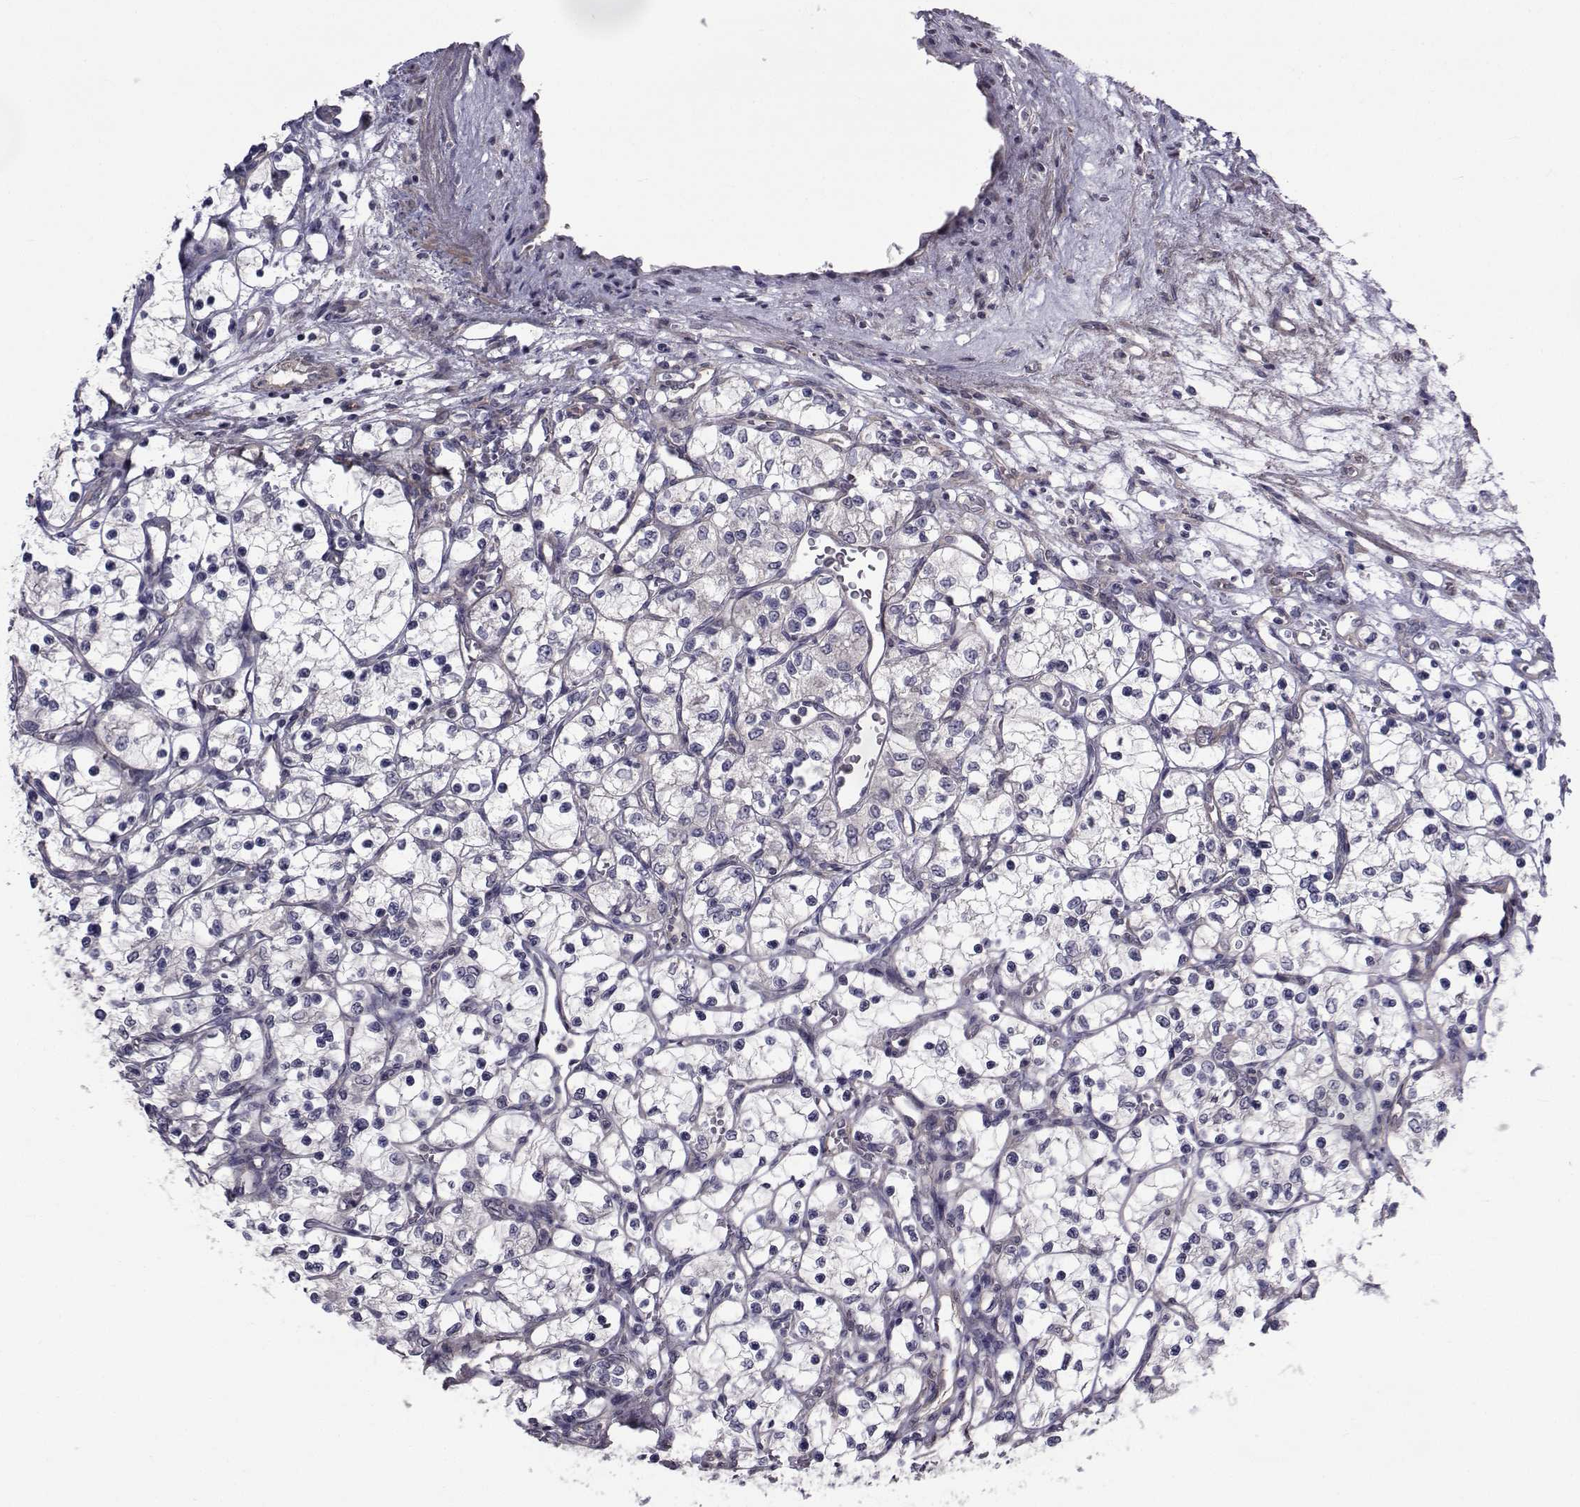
{"staining": {"intensity": "negative", "quantity": "none", "location": "none"}, "tissue": "renal cancer", "cell_type": "Tumor cells", "image_type": "cancer", "snomed": [{"axis": "morphology", "description": "Adenocarcinoma, NOS"}, {"axis": "topography", "description": "Kidney"}], "caption": "Immunohistochemistry of renal cancer (adenocarcinoma) demonstrates no positivity in tumor cells.", "gene": "CFAP74", "patient": {"sex": "female", "age": 69}}